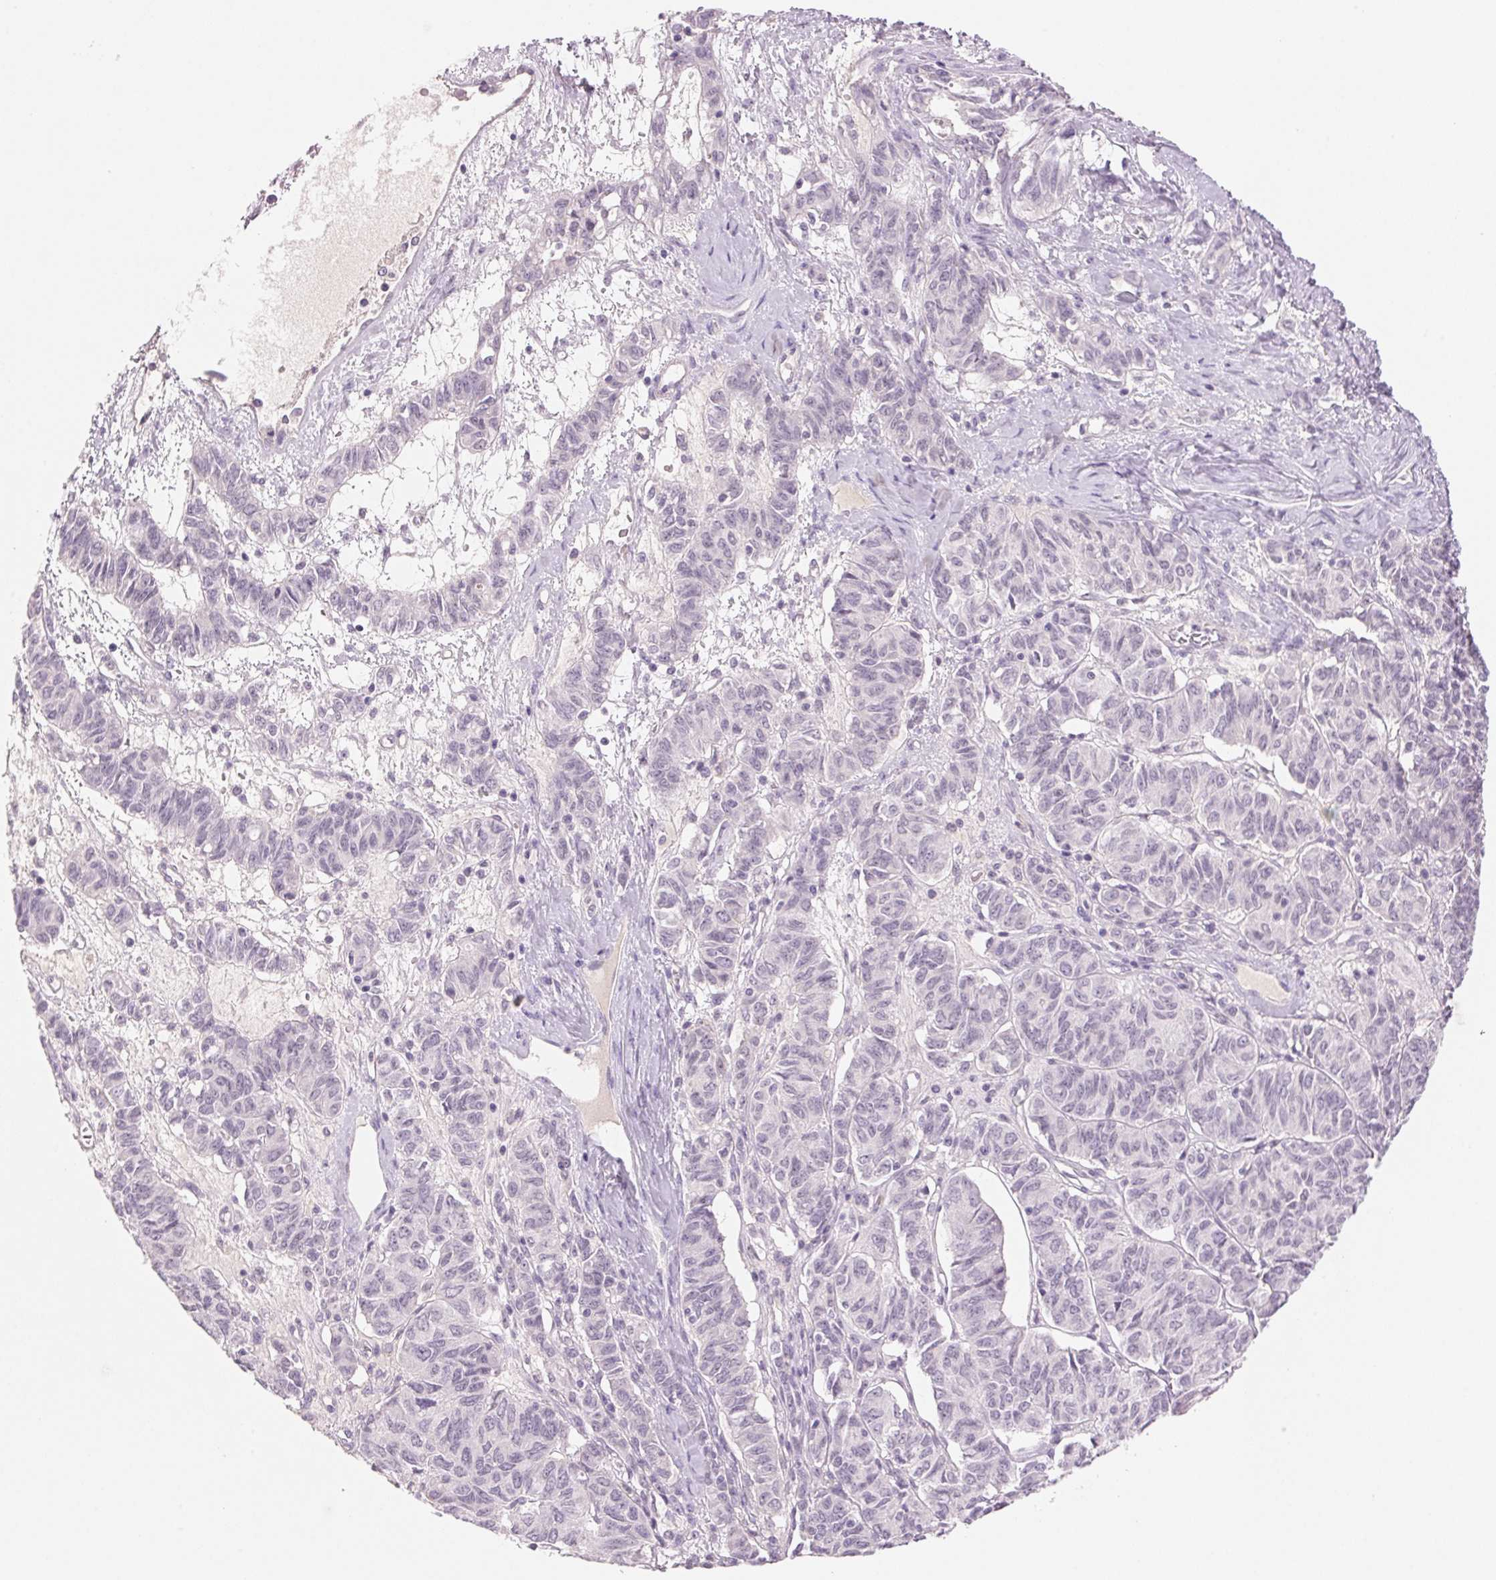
{"staining": {"intensity": "negative", "quantity": "none", "location": "none"}, "tissue": "ovarian cancer", "cell_type": "Tumor cells", "image_type": "cancer", "snomed": [{"axis": "morphology", "description": "Carcinoma, endometroid"}, {"axis": "topography", "description": "Ovary"}], "caption": "A photomicrograph of human endometroid carcinoma (ovarian) is negative for staining in tumor cells.", "gene": "CYP11B1", "patient": {"sex": "female", "age": 80}}